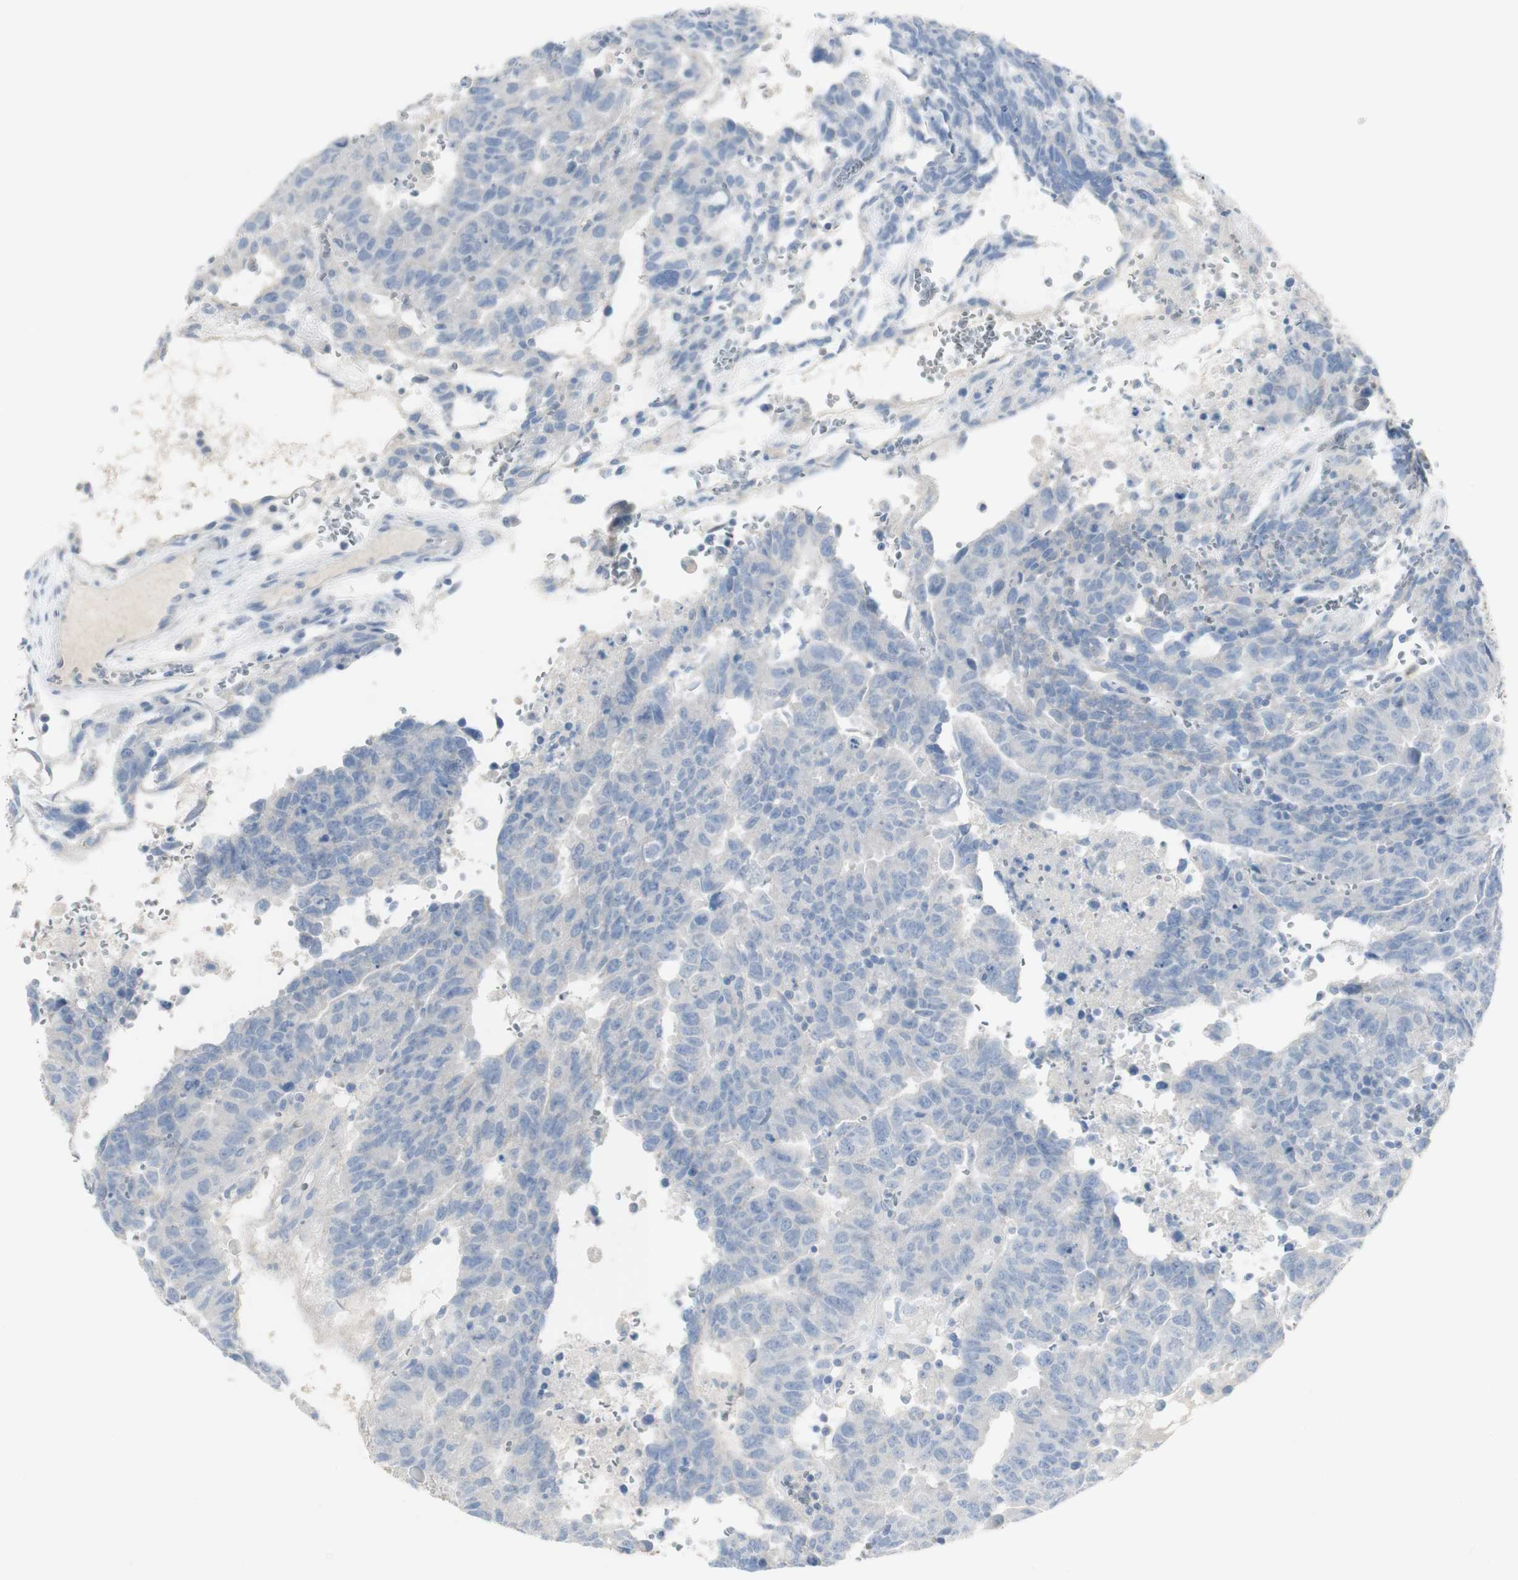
{"staining": {"intensity": "negative", "quantity": "none", "location": "none"}, "tissue": "testis cancer", "cell_type": "Tumor cells", "image_type": "cancer", "snomed": [{"axis": "morphology", "description": "Seminoma, NOS"}, {"axis": "morphology", "description": "Carcinoma, Embryonal, NOS"}, {"axis": "topography", "description": "Testis"}], "caption": "This is an immunohistochemistry photomicrograph of human testis embryonal carcinoma. There is no expression in tumor cells.", "gene": "CD207", "patient": {"sex": "male", "age": 52}}